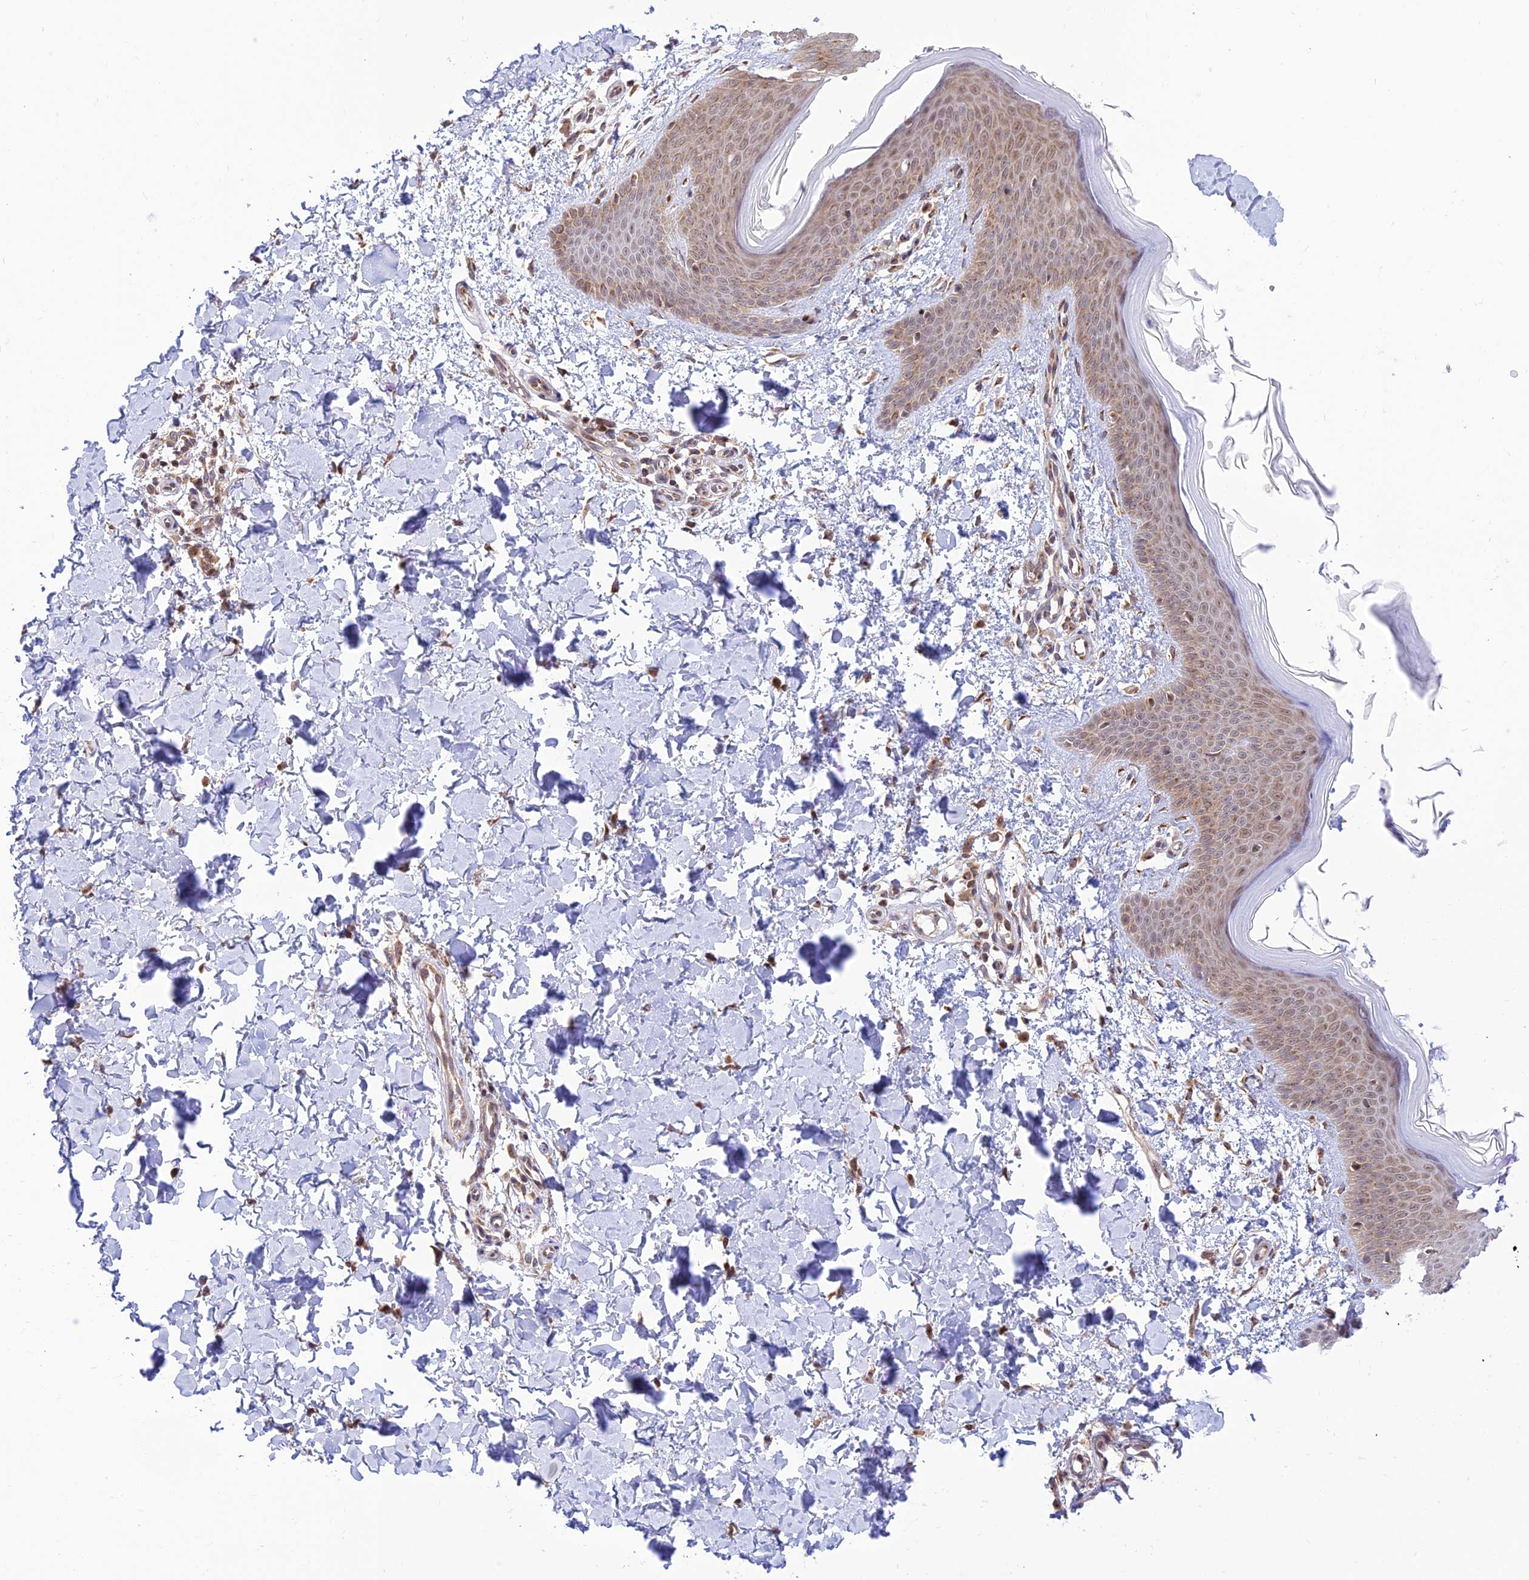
{"staining": {"intensity": "moderate", "quantity": ">75%", "location": "cytoplasmic/membranous"}, "tissue": "skin", "cell_type": "Fibroblasts", "image_type": "normal", "snomed": [{"axis": "morphology", "description": "Normal tissue, NOS"}, {"axis": "topography", "description": "Skin"}], "caption": "A medium amount of moderate cytoplasmic/membranous expression is identified in about >75% of fibroblasts in benign skin.", "gene": "GOLGA3", "patient": {"sex": "male", "age": 36}}